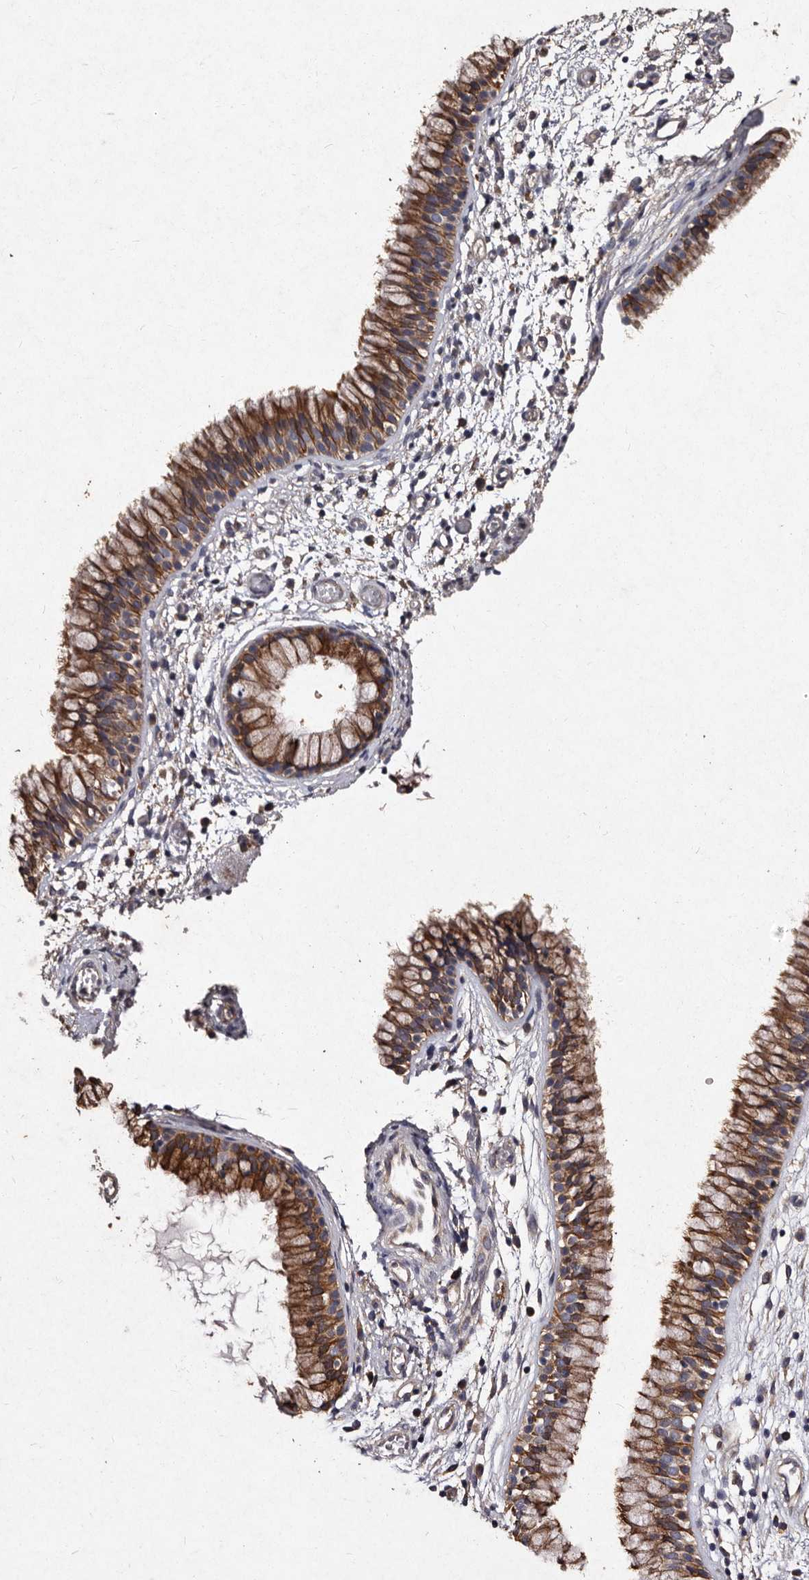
{"staining": {"intensity": "moderate", "quantity": ">75%", "location": "cytoplasmic/membranous"}, "tissue": "nasopharynx", "cell_type": "Respiratory epithelial cells", "image_type": "normal", "snomed": [{"axis": "morphology", "description": "Normal tissue, NOS"}, {"axis": "morphology", "description": "Inflammation, NOS"}, {"axis": "topography", "description": "Nasopharynx"}], "caption": "A medium amount of moderate cytoplasmic/membranous positivity is seen in approximately >75% of respiratory epithelial cells in unremarkable nasopharynx.", "gene": "TFB1M", "patient": {"sex": "male", "age": 48}}